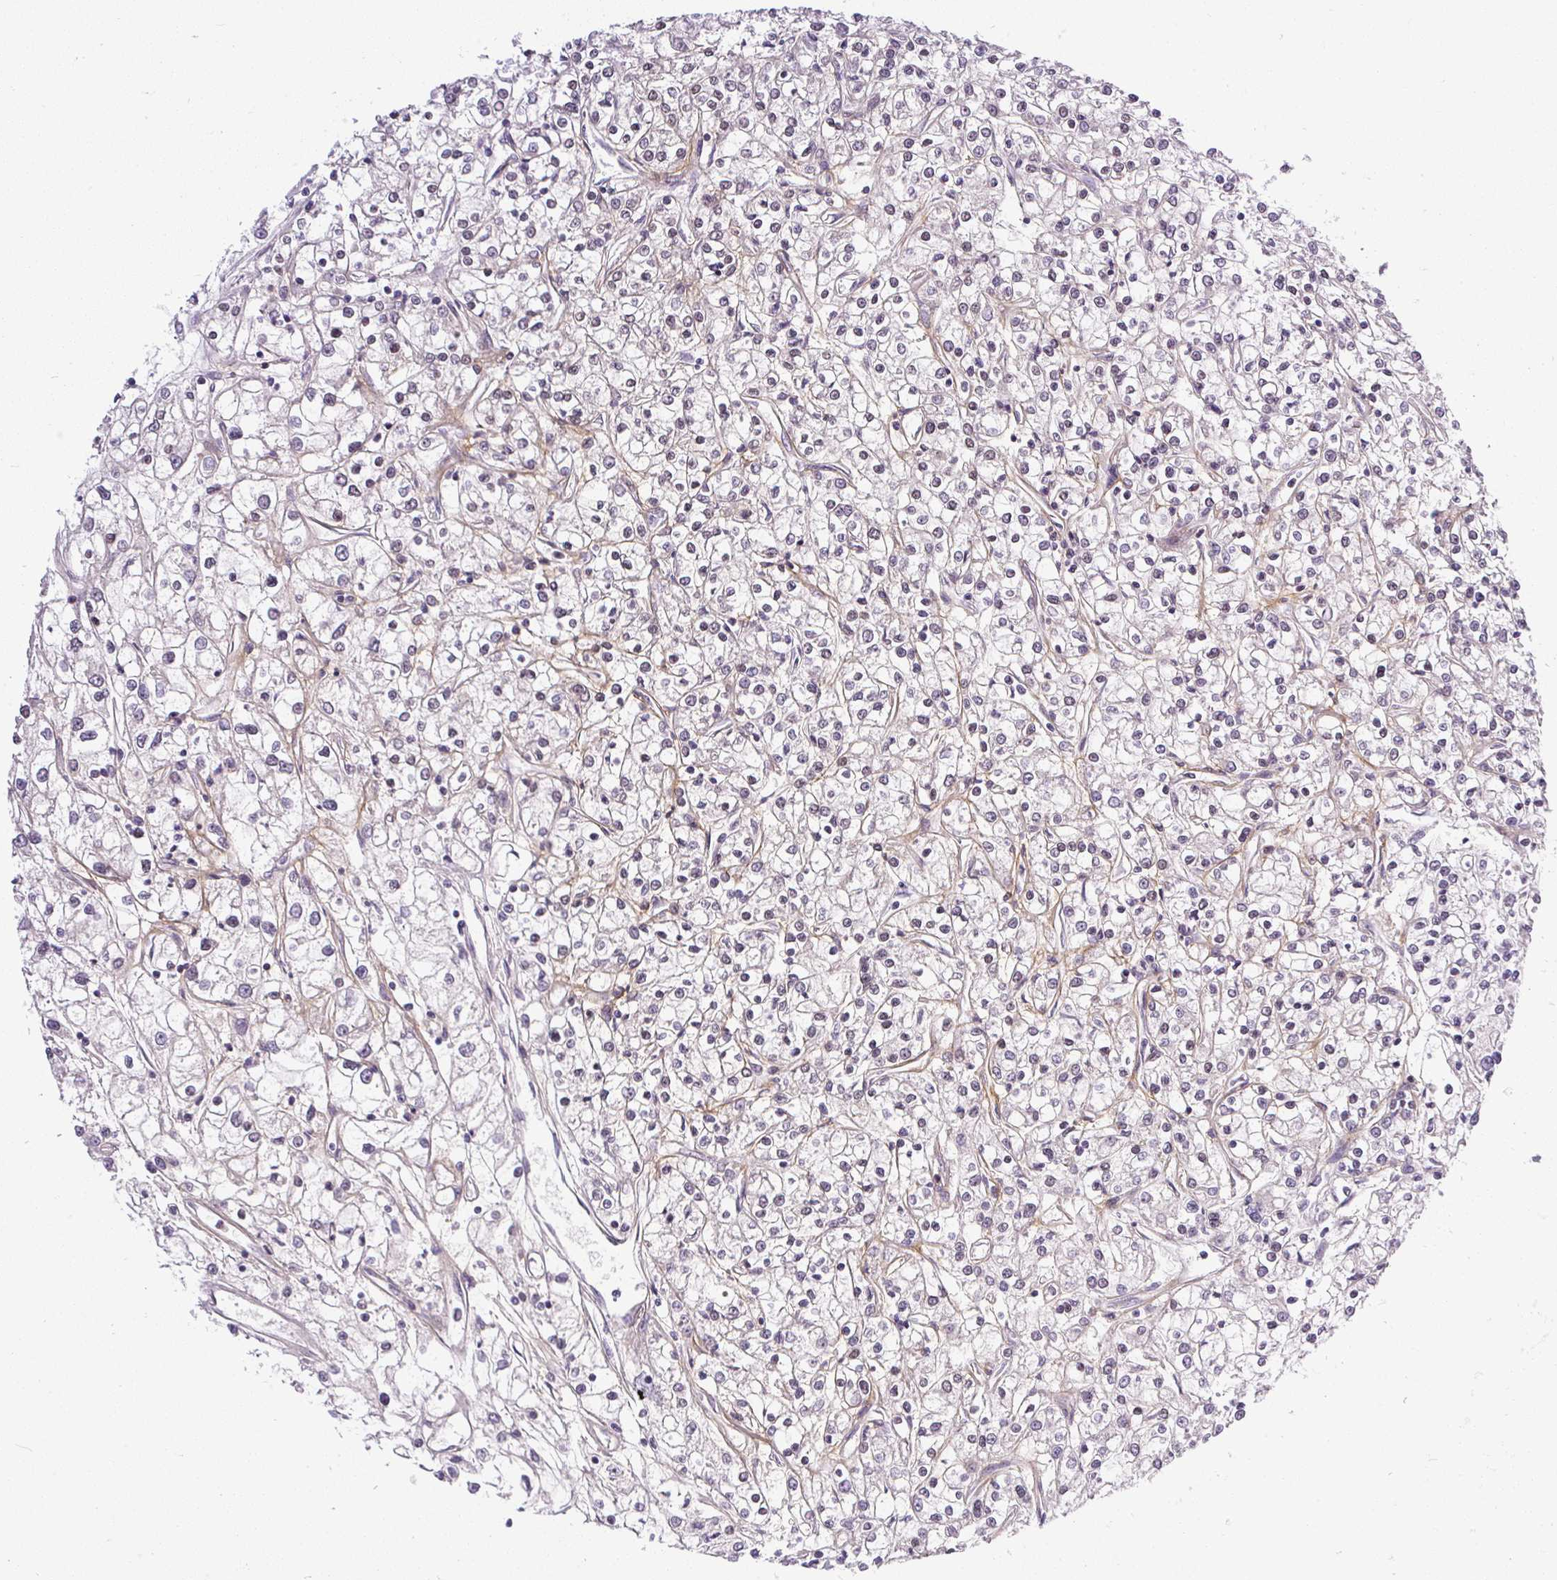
{"staining": {"intensity": "negative", "quantity": "none", "location": "none"}, "tissue": "renal cancer", "cell_type": "Tumor cells", "image_type": "cancer", "snomed": [{"axis": "morphology", "description": "Adenocarcinoma, NOS"}, {"axis": "topography", "description": "Kidney"}], "caption": "Tumor cells show no significant protein positivity in renal cancer (adenocarcinoma).", "gene": "FAM117B", "patient": {"sex": "female", "age": 59}}